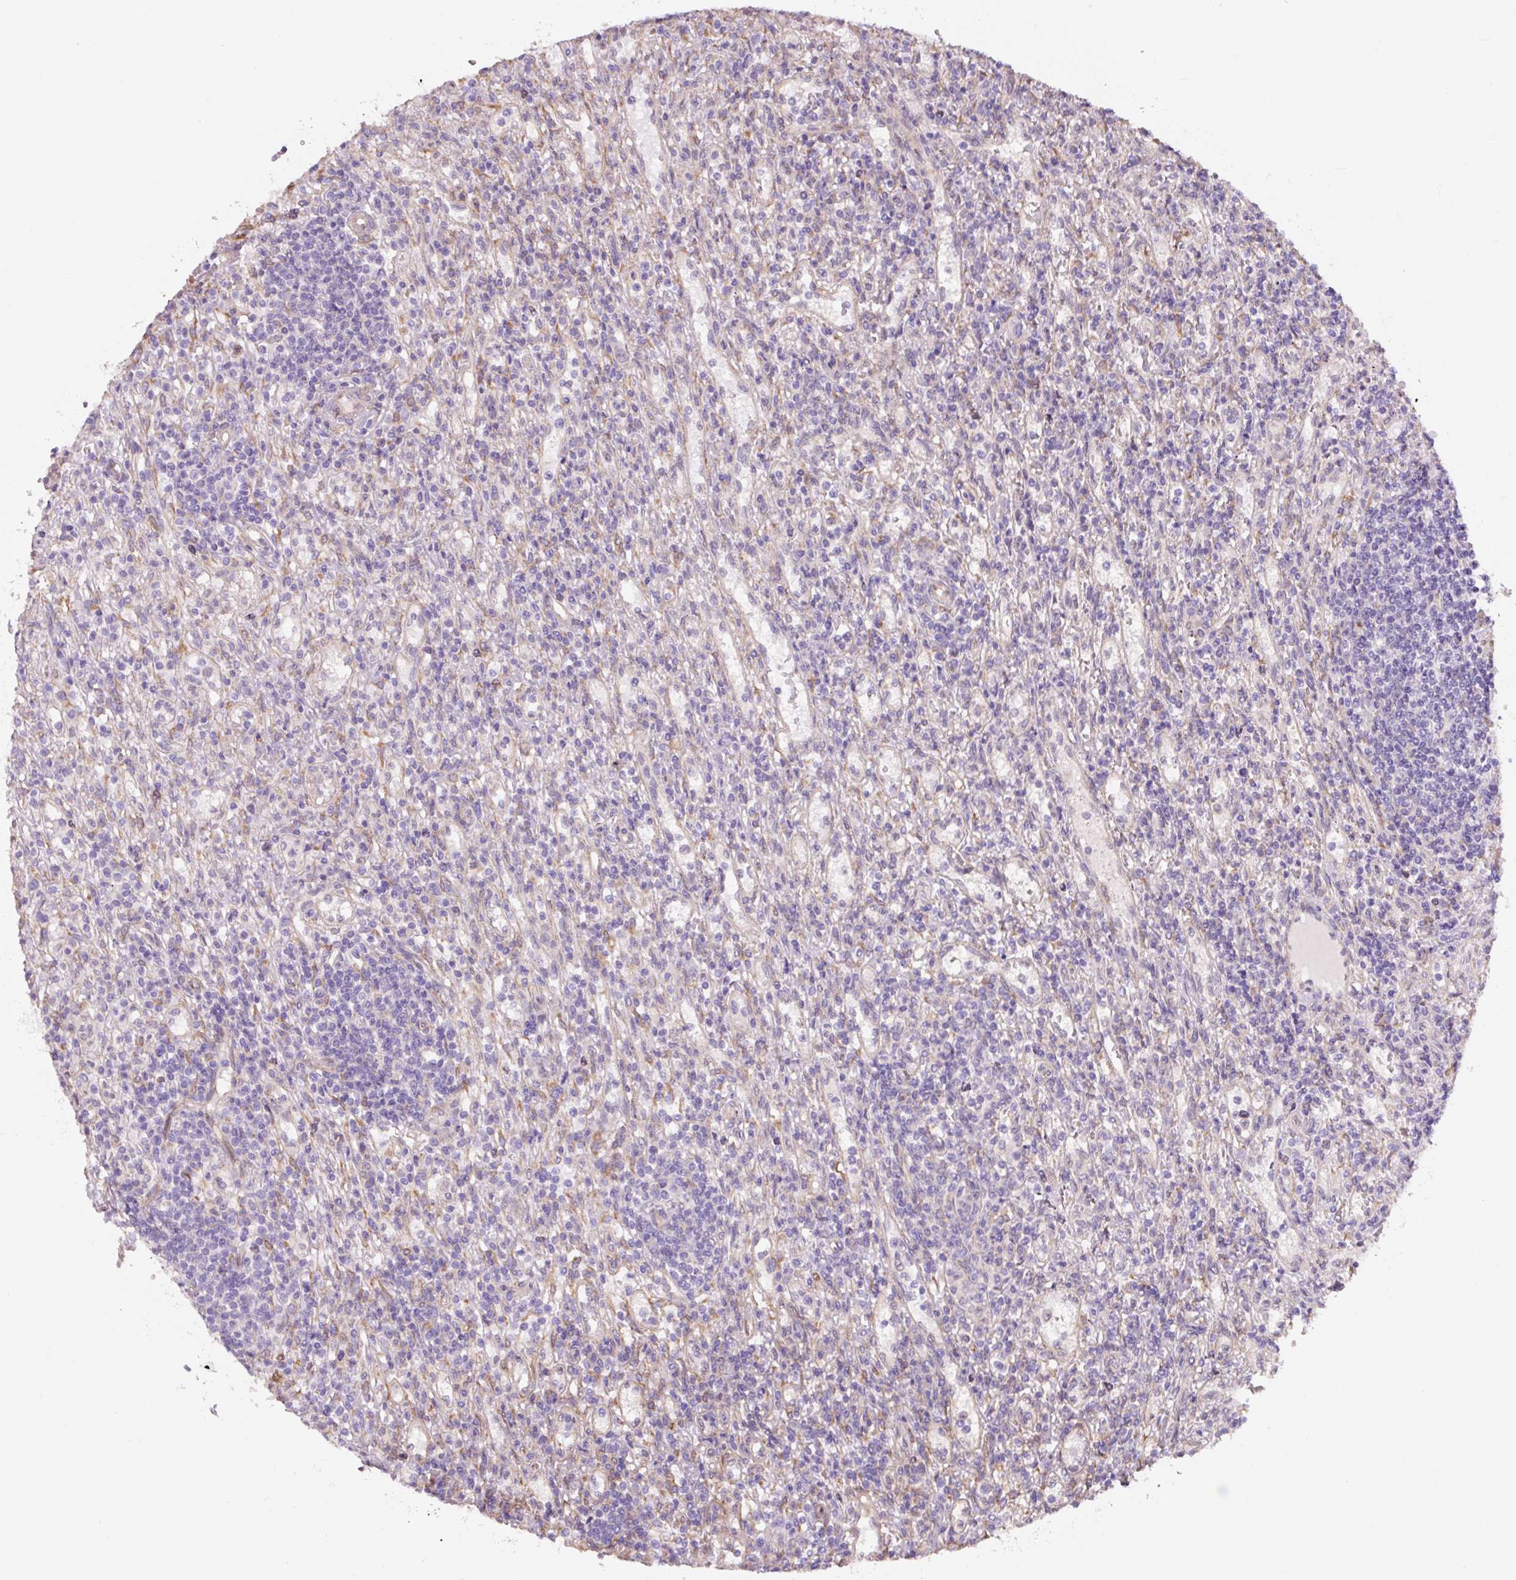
{"staining": {"intensity": "negative", "quantity": "none", "location": "none"}, "tissue": "lymphoma", "cell_type": "Tumor cells", "image_type": "cancer", "snomed": [{"axis": "morphology", "description": "Malignant lymphoma, non-Hodgkin's type, Low grade"}, {"axis": "topography", "description": "Spleen"}], "caption": "This histopathology image is of low-grade malignant lymphoma, non-Hodgkin's type stained with IHC to label a protein in brown with the nuclei are counter-stained blue. There is no positivity in tumor cells. (DAB IHC with hematoxylin counter stain).", "gene": "ASRGL1", "patient": {"sex": "male", "age": 76}}